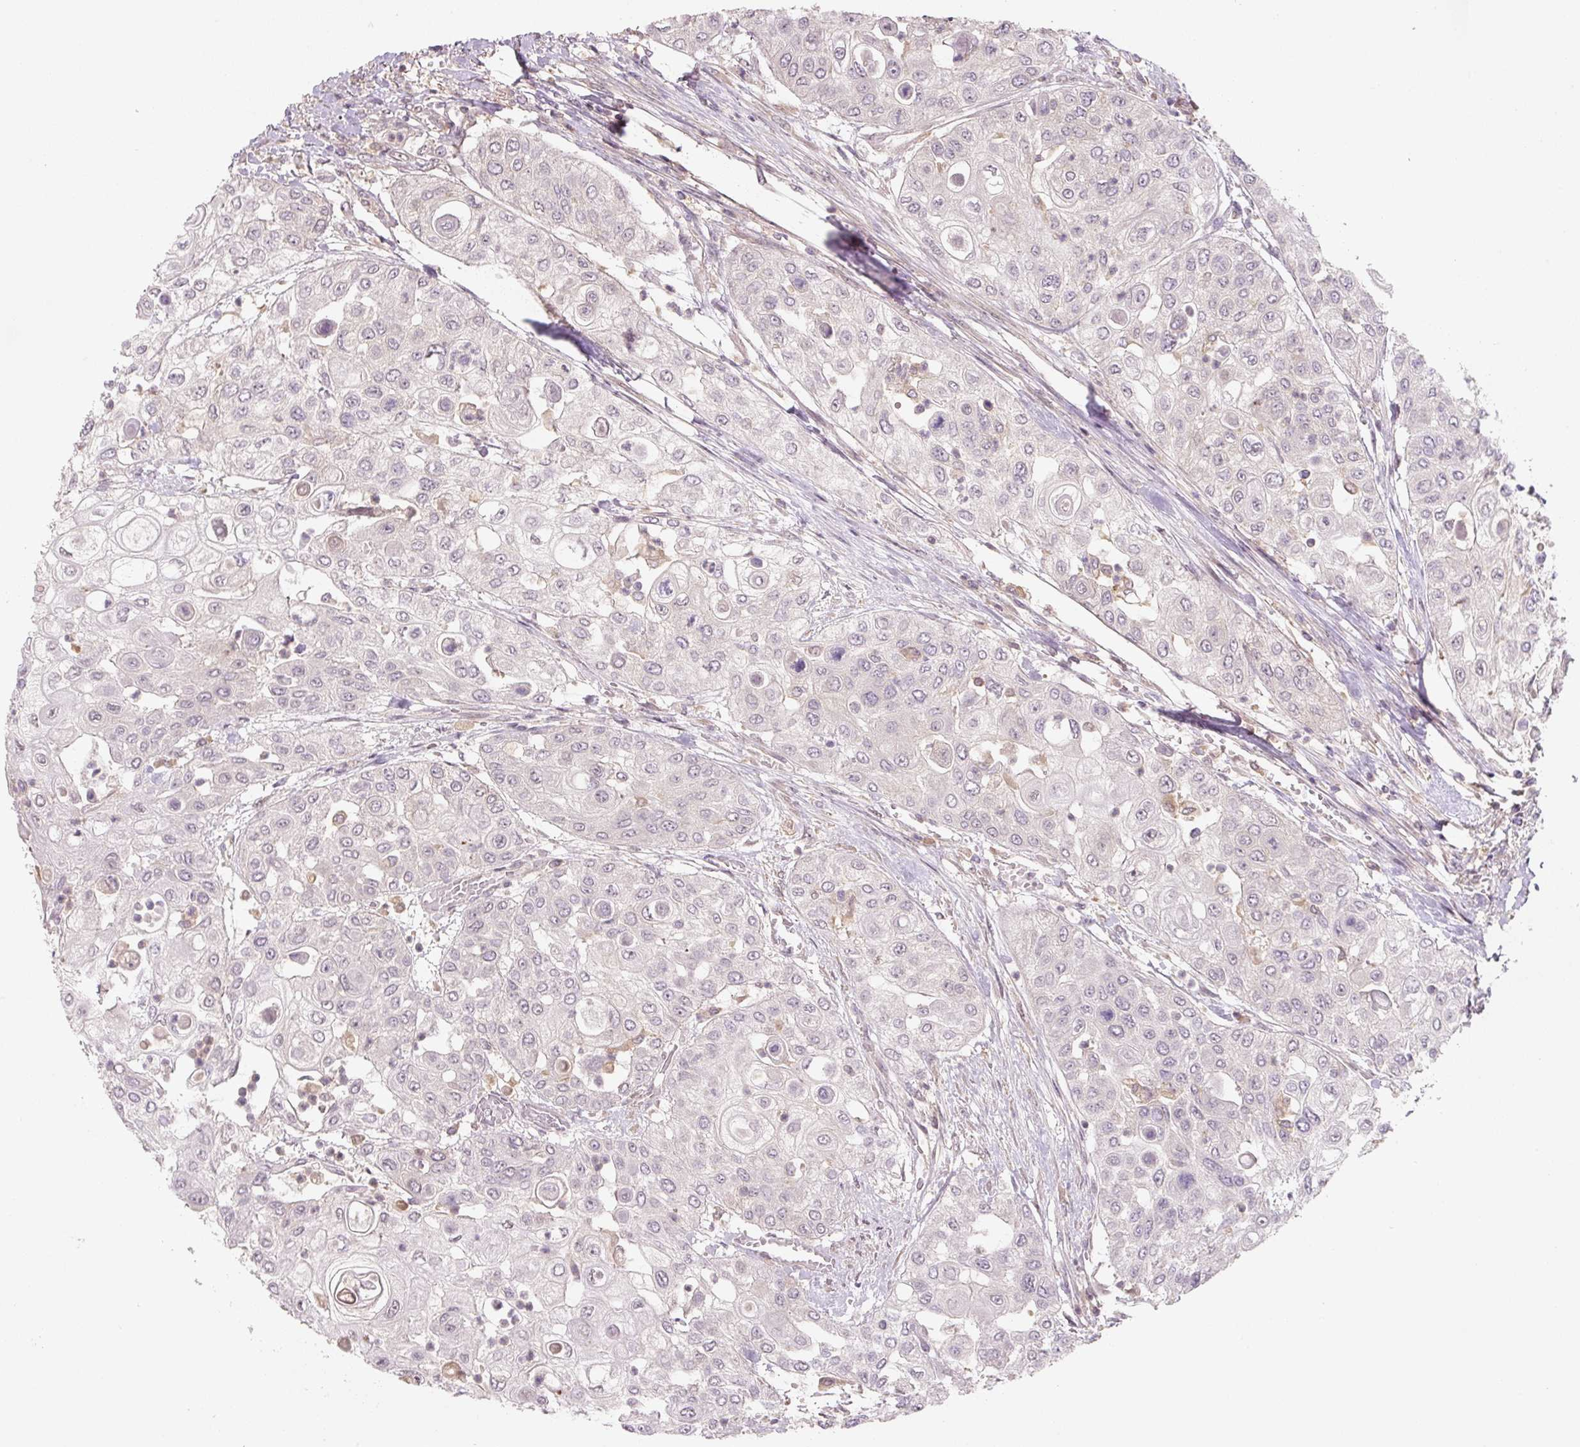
{"staining": {"intensity": "negative", "quantity": "none", "location": "none"}, "tissue": "urothelial cancer", "cell_type": "Tumor cells", "image_type": "cancer", "snomed": [{"axis": "morphology", "description": "Urothelial carcinoma, High grade"}, {"axis": "topography", "description": "Urinary bladder"}], "caption": "An image of urothelial cancer stained for a protein demonstrates no brown staining in tumor cells. (DAB (3,3'-diaminobenzidine) immunohistochemistry (IHC), high magnification).", "gene": "C2orf73", "patient": {"sex": "female", "age": 79}}